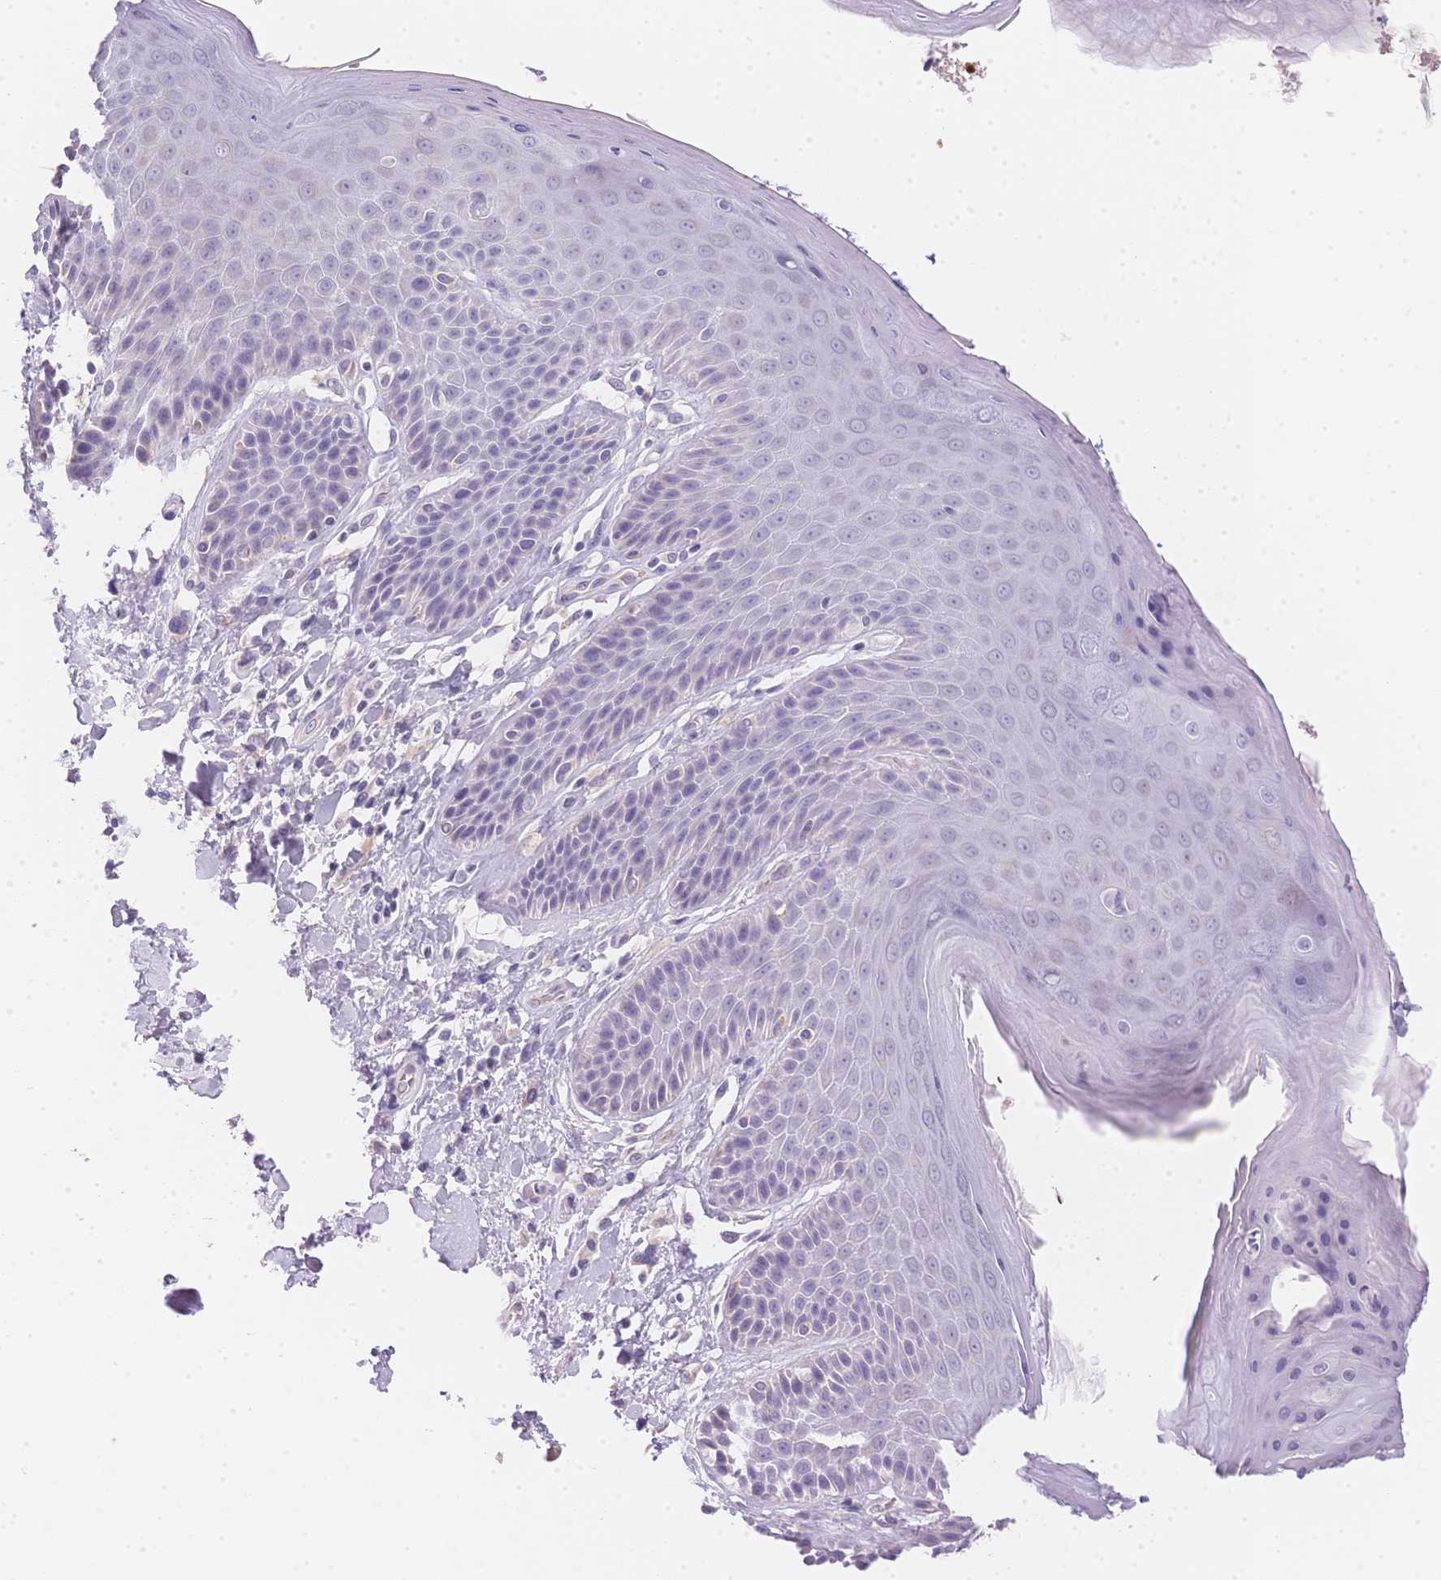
{"staining": {"intensity": "negative", "quantity": "none", "location": "none"}, "tissue": "skin", "cell_type": "Epidermal cells", "image_type": "normal", "snomed": [{"axis": "morphology", "description": "Normal tissue, NOS"}, {"axis": "topography", "description": "Anal"}, {"axis": "topography", "description": "Peripheral nerve tissue"}], "caption": "Immunohistochemical staining of unremarkable human skin demonstrates no significant positivity in epidermal cells. Nuclei are stained in blue.", "gene": "SMYD1", "patient": {"sex": "male", "age": 51}}